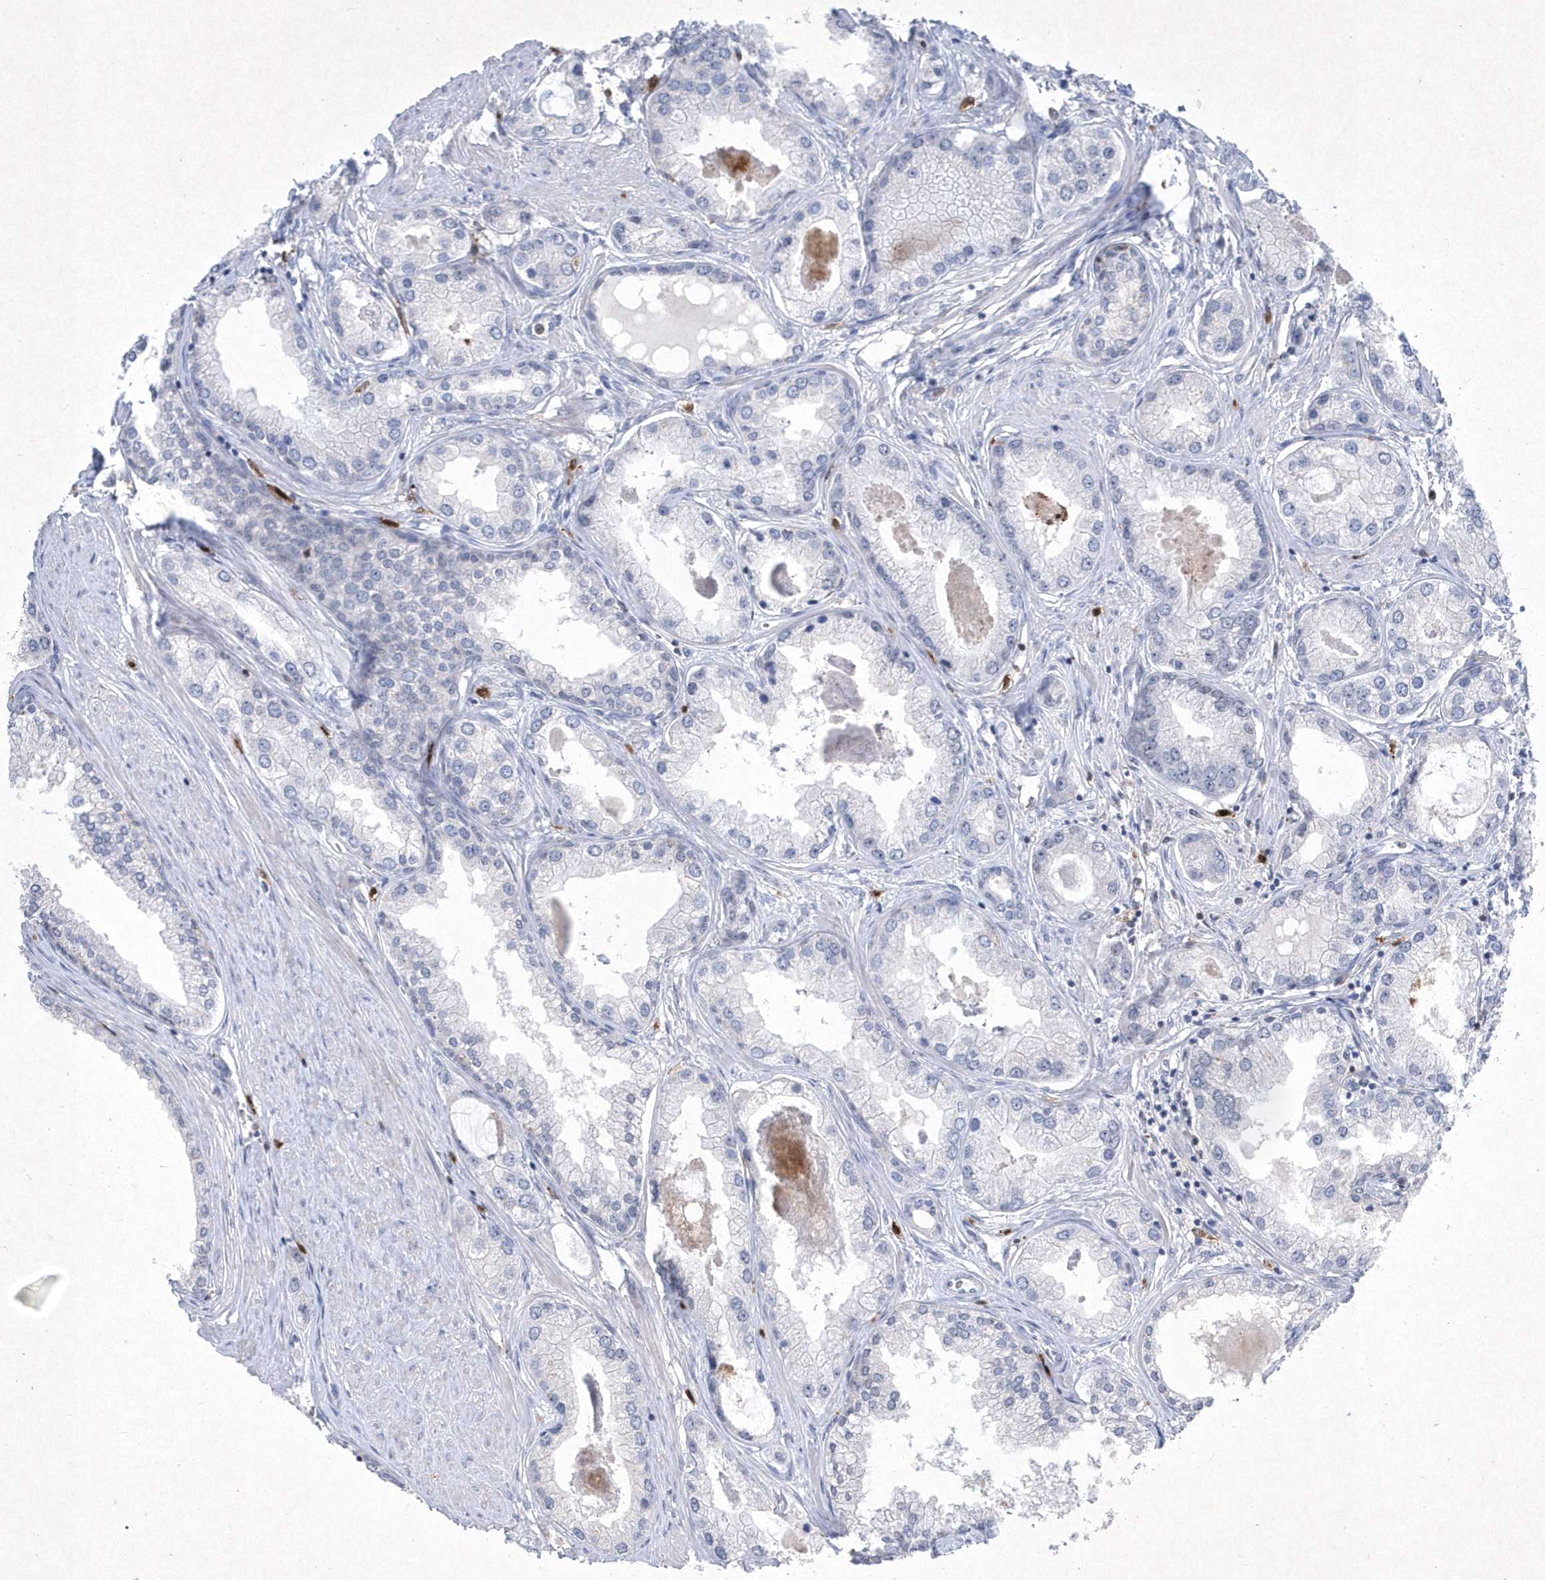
{"staining": {"intensity": "negative", "quantity": "none", "location": "none"}, "tissue": "prostate cancer", "cell_type": "Tumor cells", "image_type": "cancer", "snomed": [{"axis": "morphology", "description": "Adenocarcinoma, Low grade"}, {"axis": "topography", "description": "Prostate"}], "caption": "The image reveals no significant positivity in tumor cells of prostate cancer (adenocarcinoma (low-grade)). (DAB (3,3'-diaminobenzidine) immunohistochemistry (IHC), high magnification).", "gene": "BHLHA15", "patient": {"sex": "male", "age": 62}}